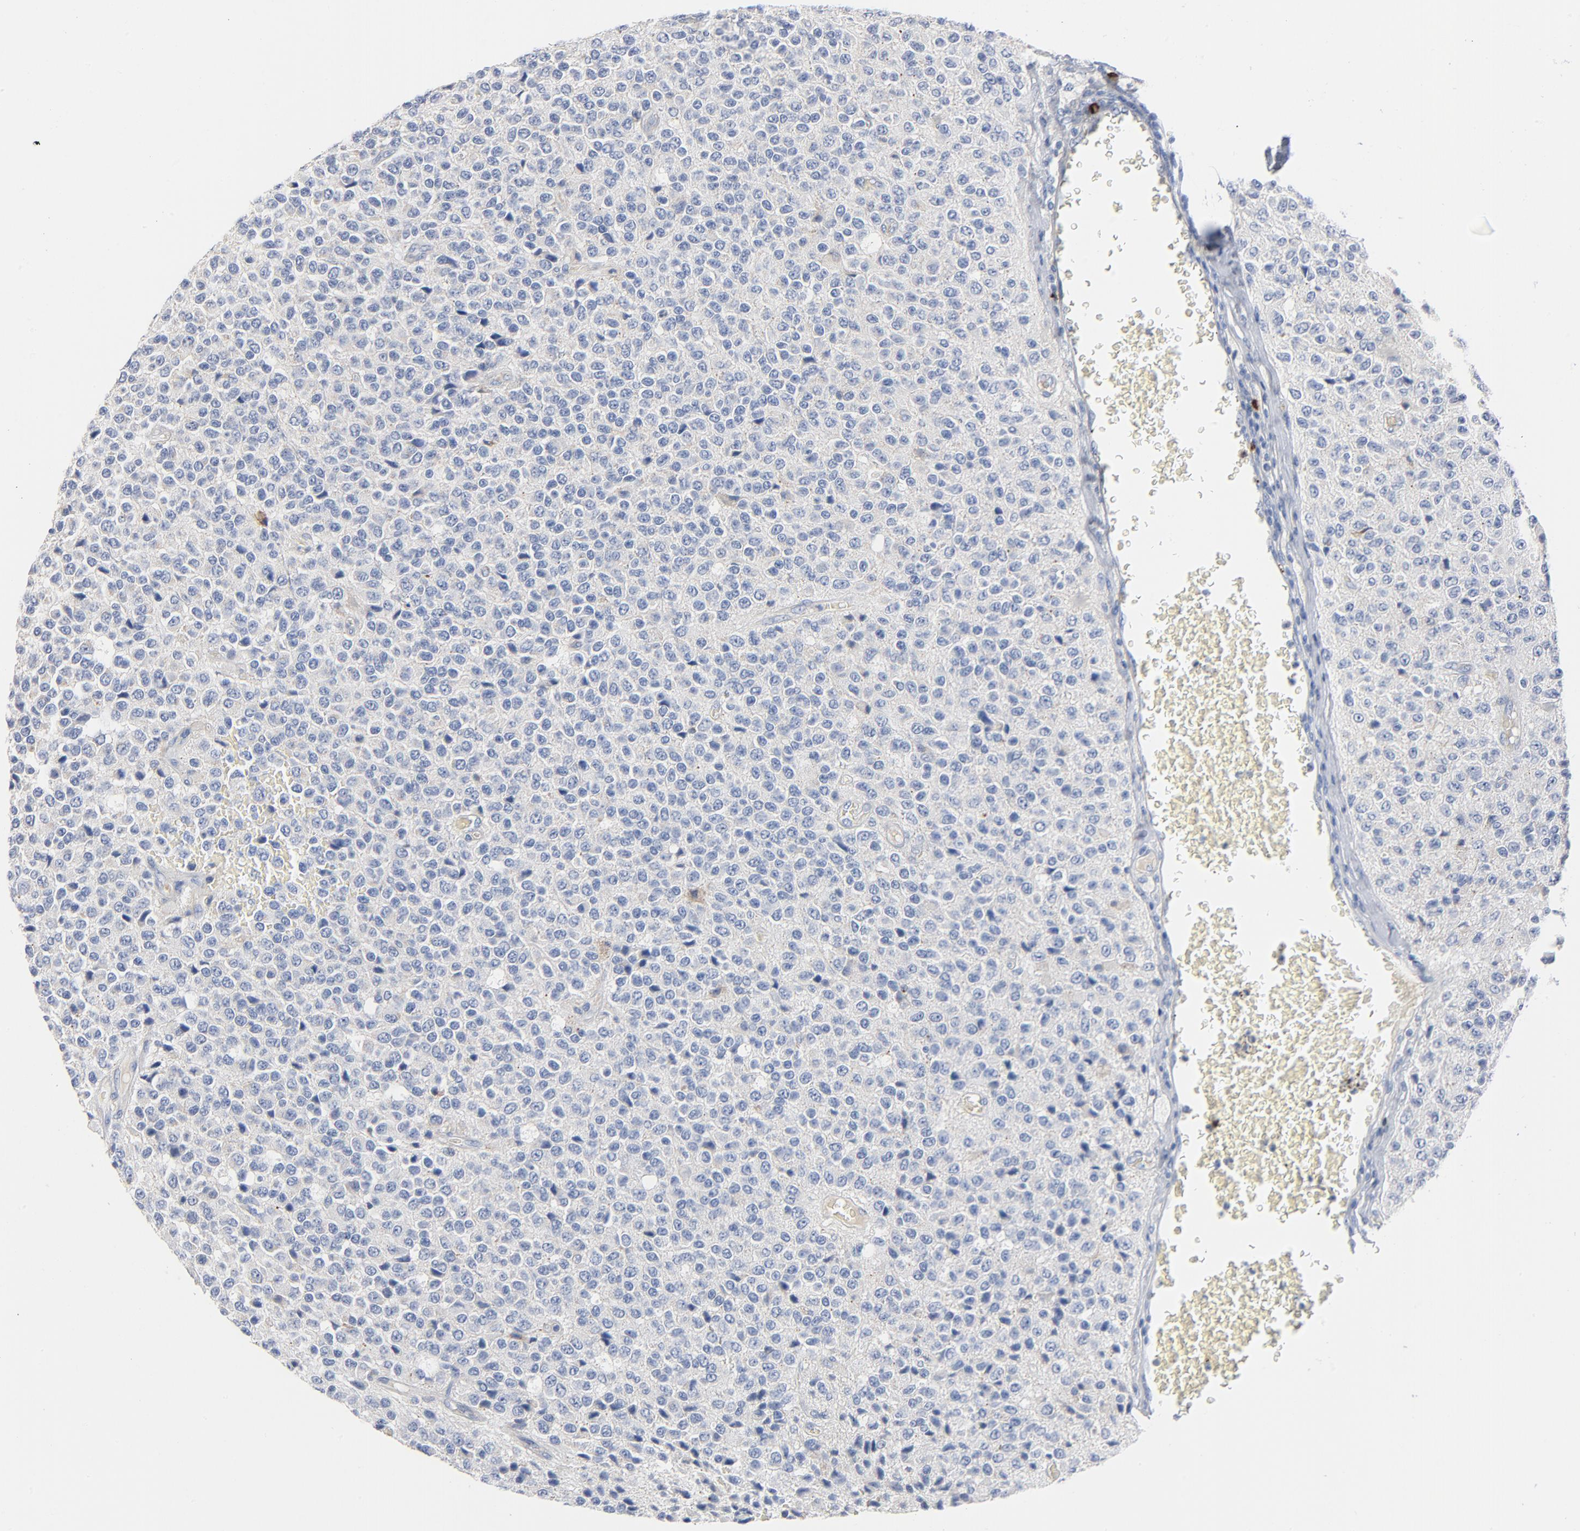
{"staining": {"intensity": "negative", "quantity": "none", "location": "none"}, "tissue": "glioma", "cell_type": "Tumor cells", "image_type": "cancer", "snomed": [{"axis": "morphology", "description": "Glioma, malignant, High grade"}, {"axis": "topography", "description": "Cerebral cortex"}], "caption": "This is a histopathology image of immunohistochemistry staining of glioma, which shows no staining in tumor cells.", "gene": "GZMB", "patient": {"sex": "male", "age": 79}}